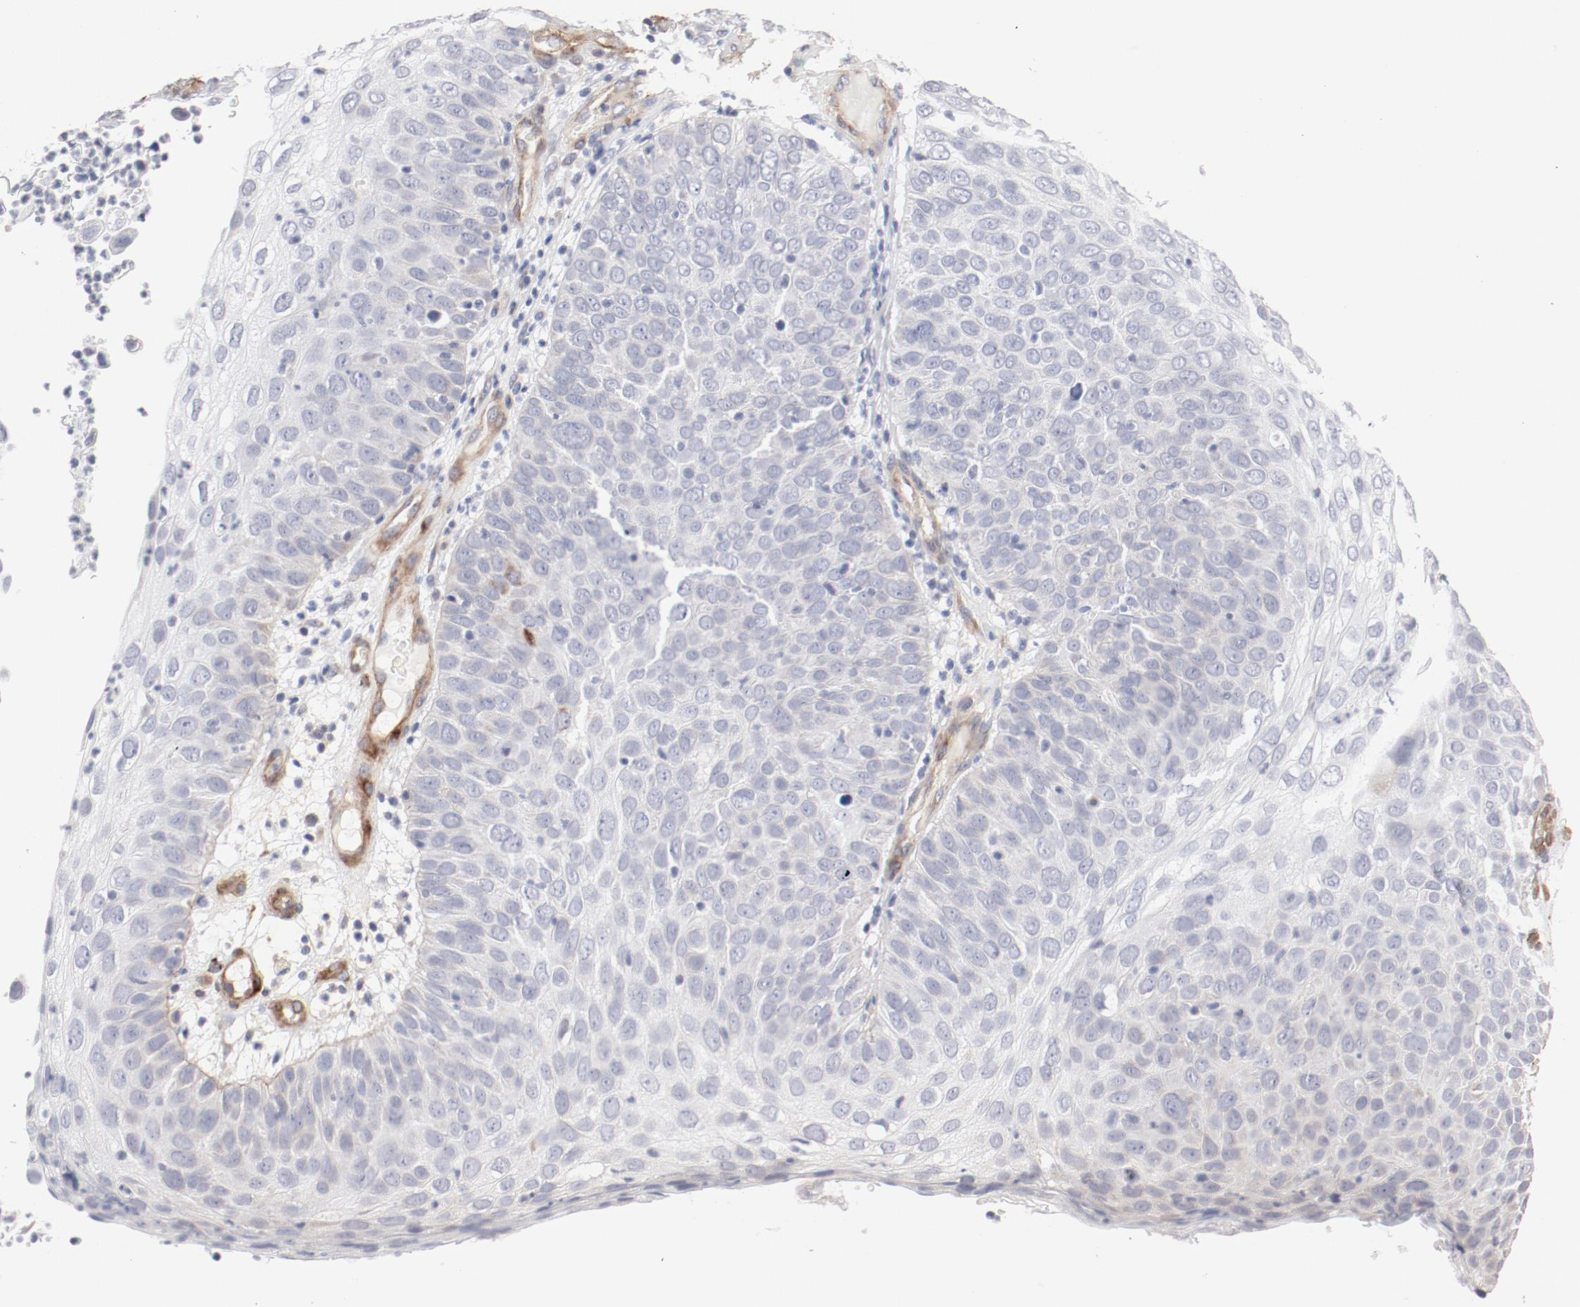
{"staining": {"intensity": "negative", "quantity": "none", "location": "none"}, "tissue": "skin cancer", "cell_type": "Tumor cells", "image_type": "cancer", "snomed": [{"axis": "morphology", "description": "Squamous cell carcinoma, NOS"}, {"axis": "topography", "description": "Skin"}], "caption": "DAB (3,3'-diaminobenzidine) immunohistochemical staining of human squamous cell carcinoma (skin) exhibits no significant positivity in tumor cells.", "gene": "MAGED4", "patient": {"sex": "male", "age": 87}}